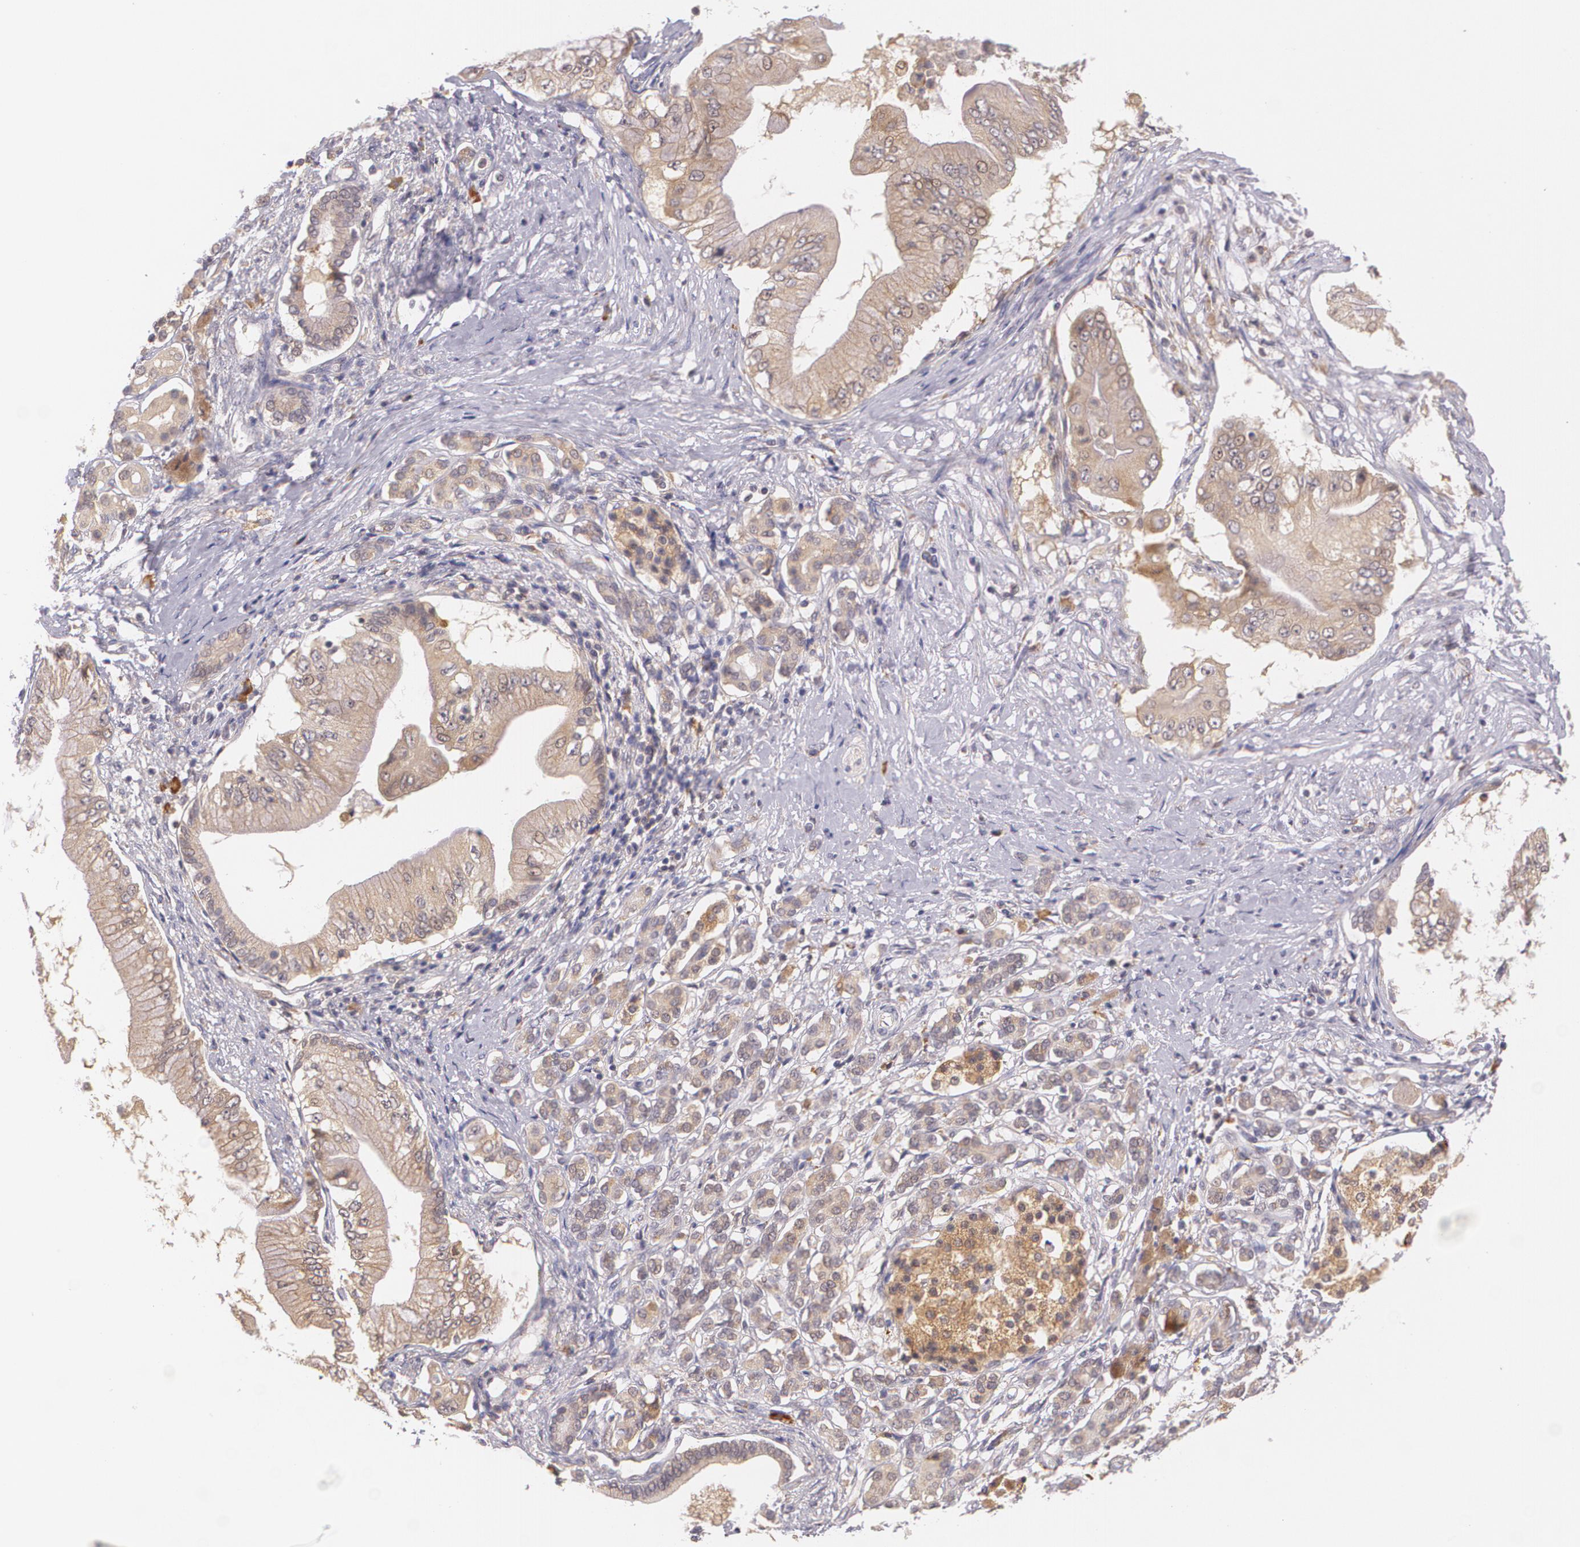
{"staining": {"intensity": "moderate", "quantity": ">75%", "location": "cytoplasmic/membranous"}, "tissue": "pancreatic cancer", "cell_type": "Tumor cells", "image_type": "cancer", "snomed": [{"axis": "morphology", "description": "Adenocarcinoma, NOS"}, {"axis": "topography", "description": "Pancreas"}], "caption": "Approximately >75% of tumor cells in human pancreatic cancer demonstrate moderate cytoplasmic/membranous protein expression as visualized by brown immunohistochemical staining.", "gene": "CCL17", "patient": {"sex": "male", "age": 62}}